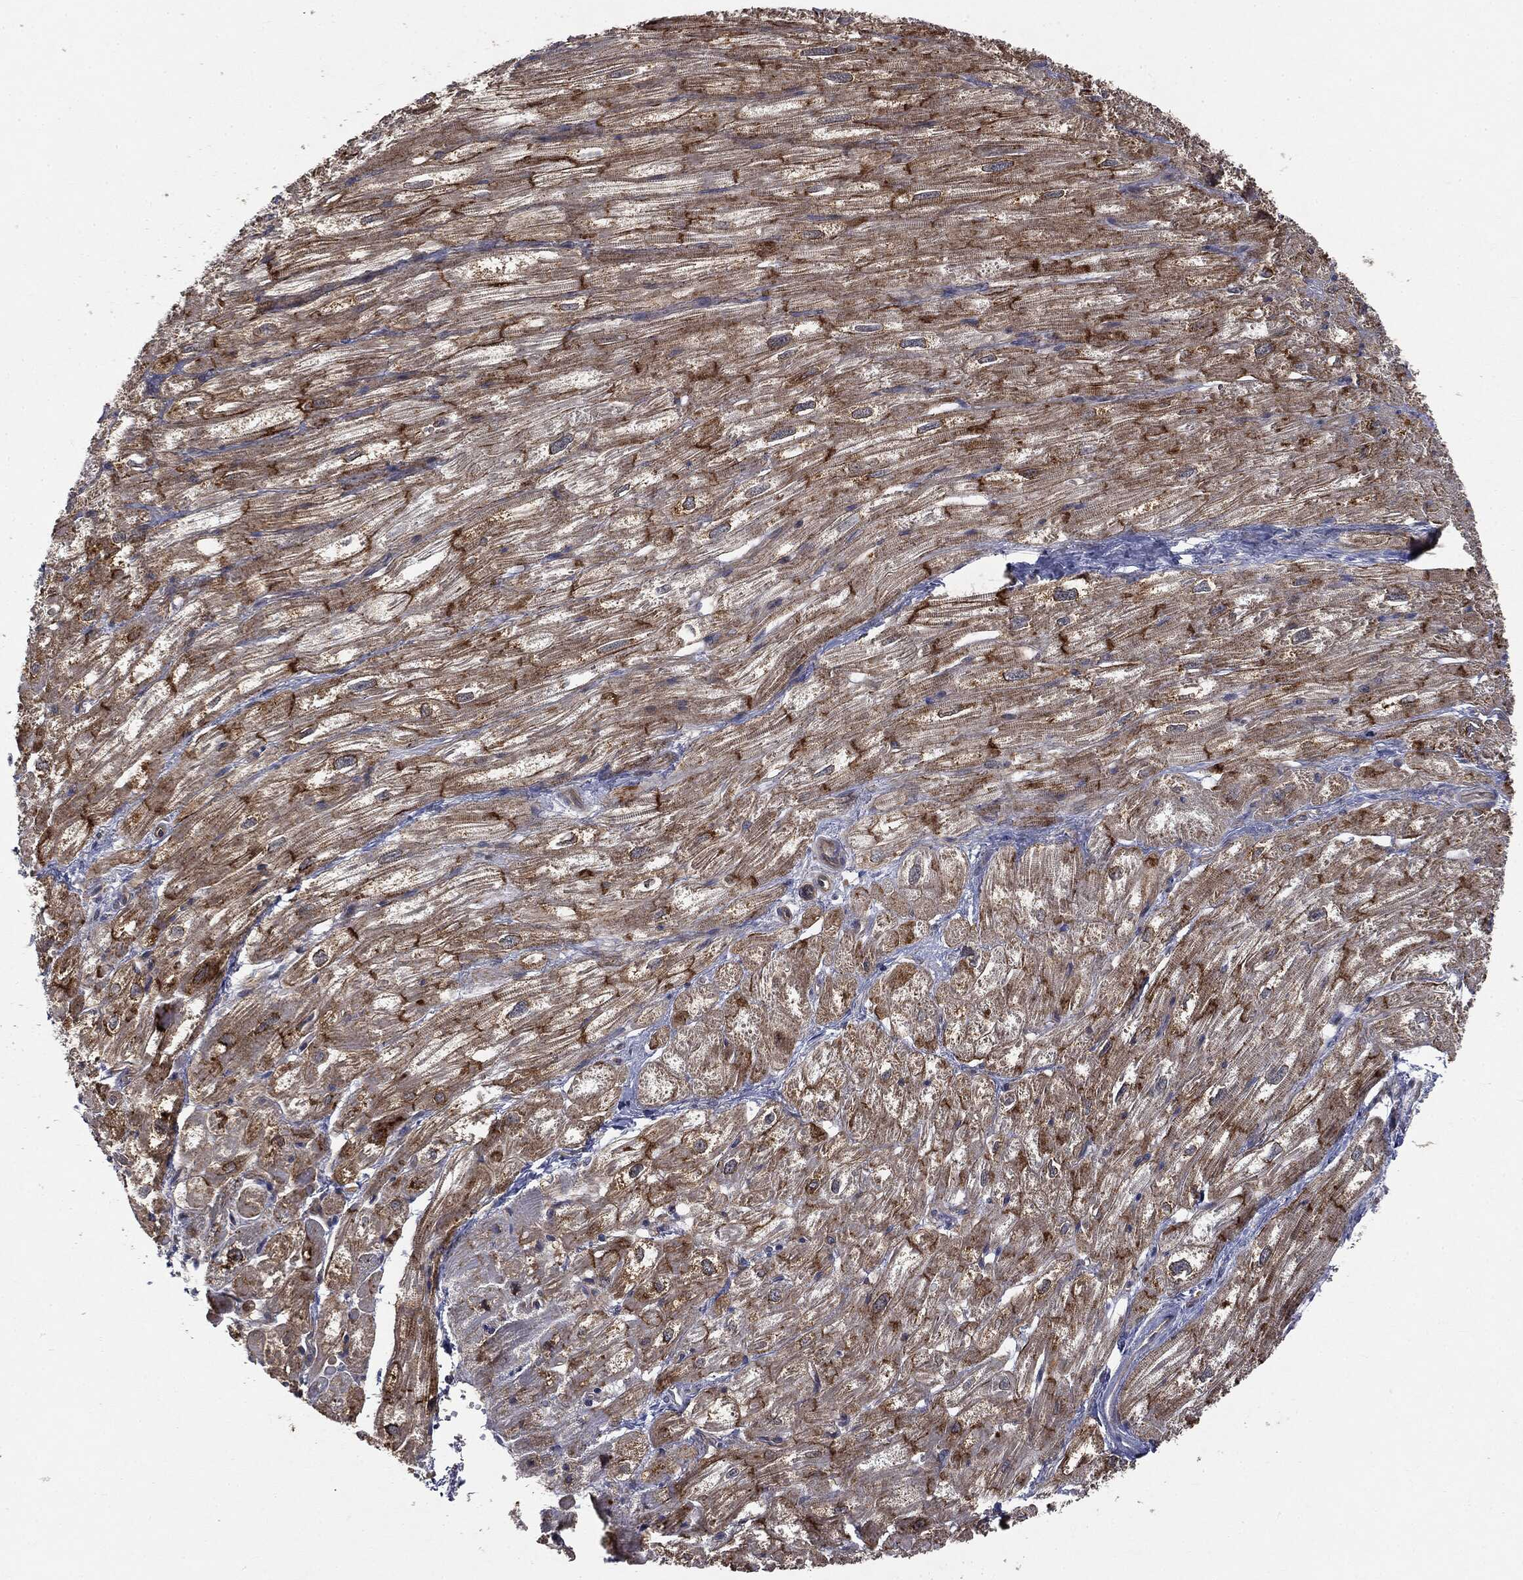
{"staining": {"intensity": "strong", "quantity": "25%-75%", "location": "cytoplasmic/membranous"}, "tissue": "heart muscle", "cell_type": "Cardiomyocytes", "image_type": "normal", "snomed": [{"axis": "morphology", "description": "Normal tissue, NOS"}, {"axis": "topography", "description": "Heart"}], "caption": "This micrograph demonstrates unremarkable heart muscle stained with immunohistochemistry (IHC) to label a protein in brown. The cytoplasmic/membranous of cardiomyocytes show strong positivity for the protein. Nuclei are counter-stained blue.", "gene": "EPS15L1", "patient": {"sex": "male", "age": 62}}